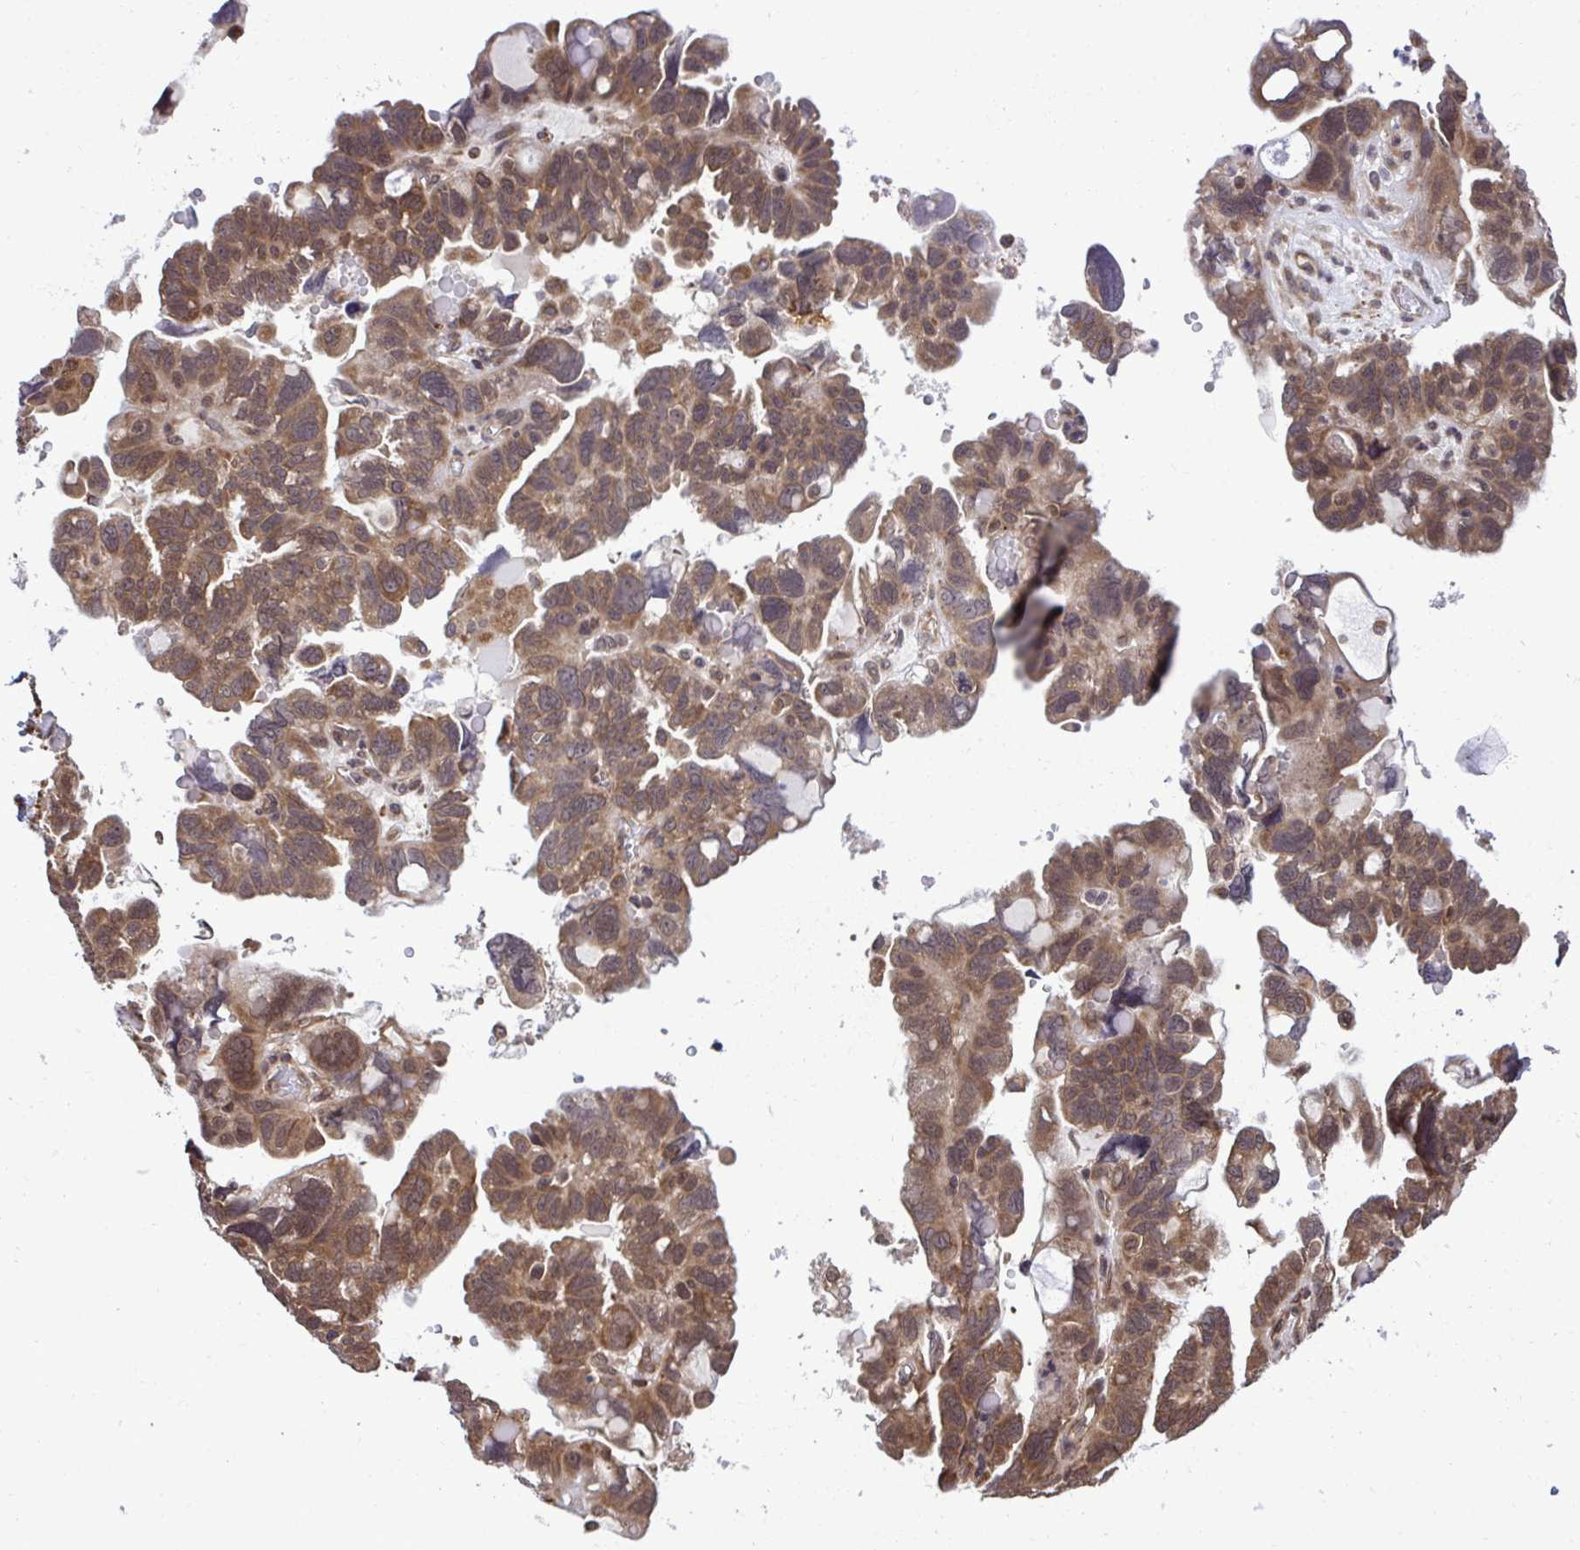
{"staining": {"intensity": "moderate", "quantity": ">75%", "location": "cytoplasmic/membranous,nuclear"}, "tissue": "ovarian cancer", "cell_type": "Tumor cells", "image_type": "cancer", "snomed": [{"axis": "morphology", "description": "Cystadenocarcinoma, serous, NOS"}, {"axis": "topography", "description": "Ovary"}], "caption": "An IHC photomicrograph of neoplastic tissue is shown. Protein staining in brown shows moderate cytoplasmic/membranous and nuclear positivity in ovarian serous cystadenocarcinoma within tumor cells.", "gene": "RPS15", "patient": {"sex": "female", "age": 60}}